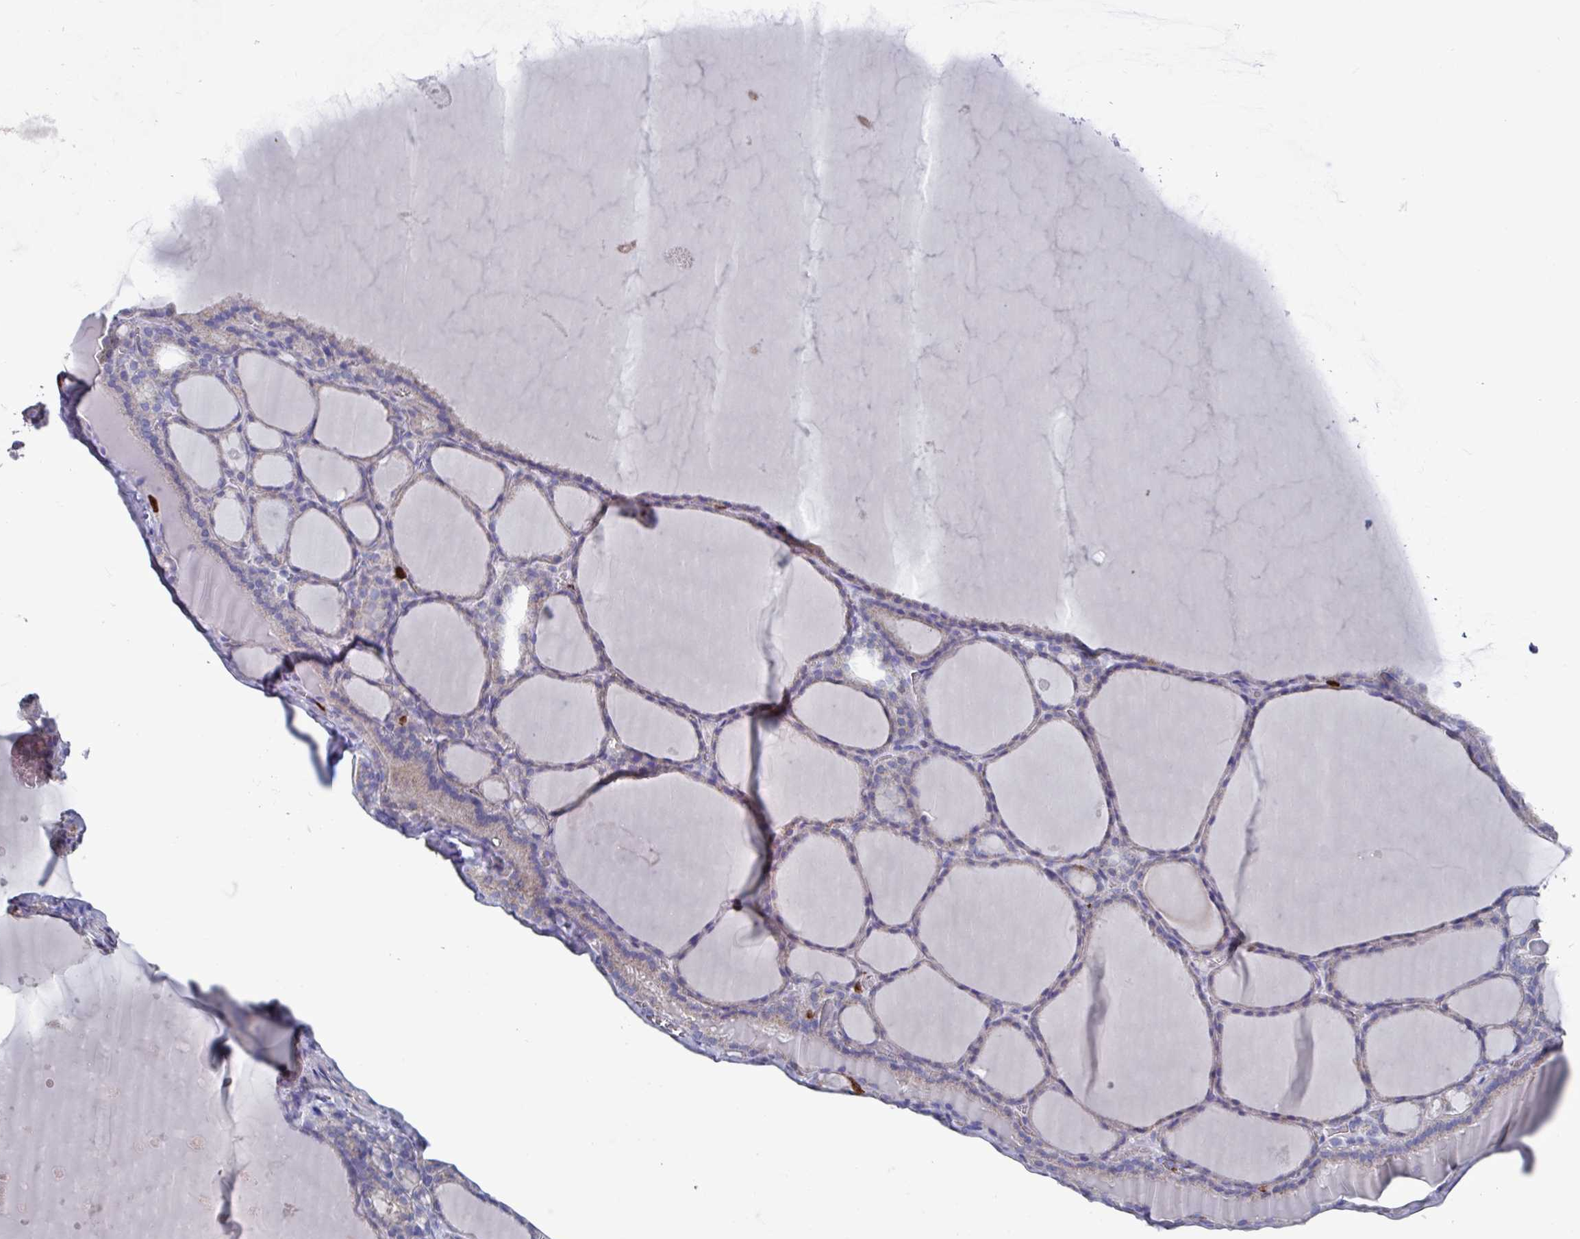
{"staining": {"intensity": "weak", "quantity": "25%-75%", "location": "cytoplasmic/membranous"}, "tissue": "thyroid gland", "cell_type": "Glandular cells", "image_type": "normal", "snomed": [{"axis": "morphology", "description": "Normal tissue, NOS"}, {"axis": "topography", "description": "Thyroid gland"}], "caption": "This is a photomicrograph of immunohistochemistry (IHC) staining of benign thyroid gland, which shows weak staining in the cytoplasmic/membranous of glandular cells.", "gene": "UQCC2", "patient": {"sex": "male", "age": 56}}